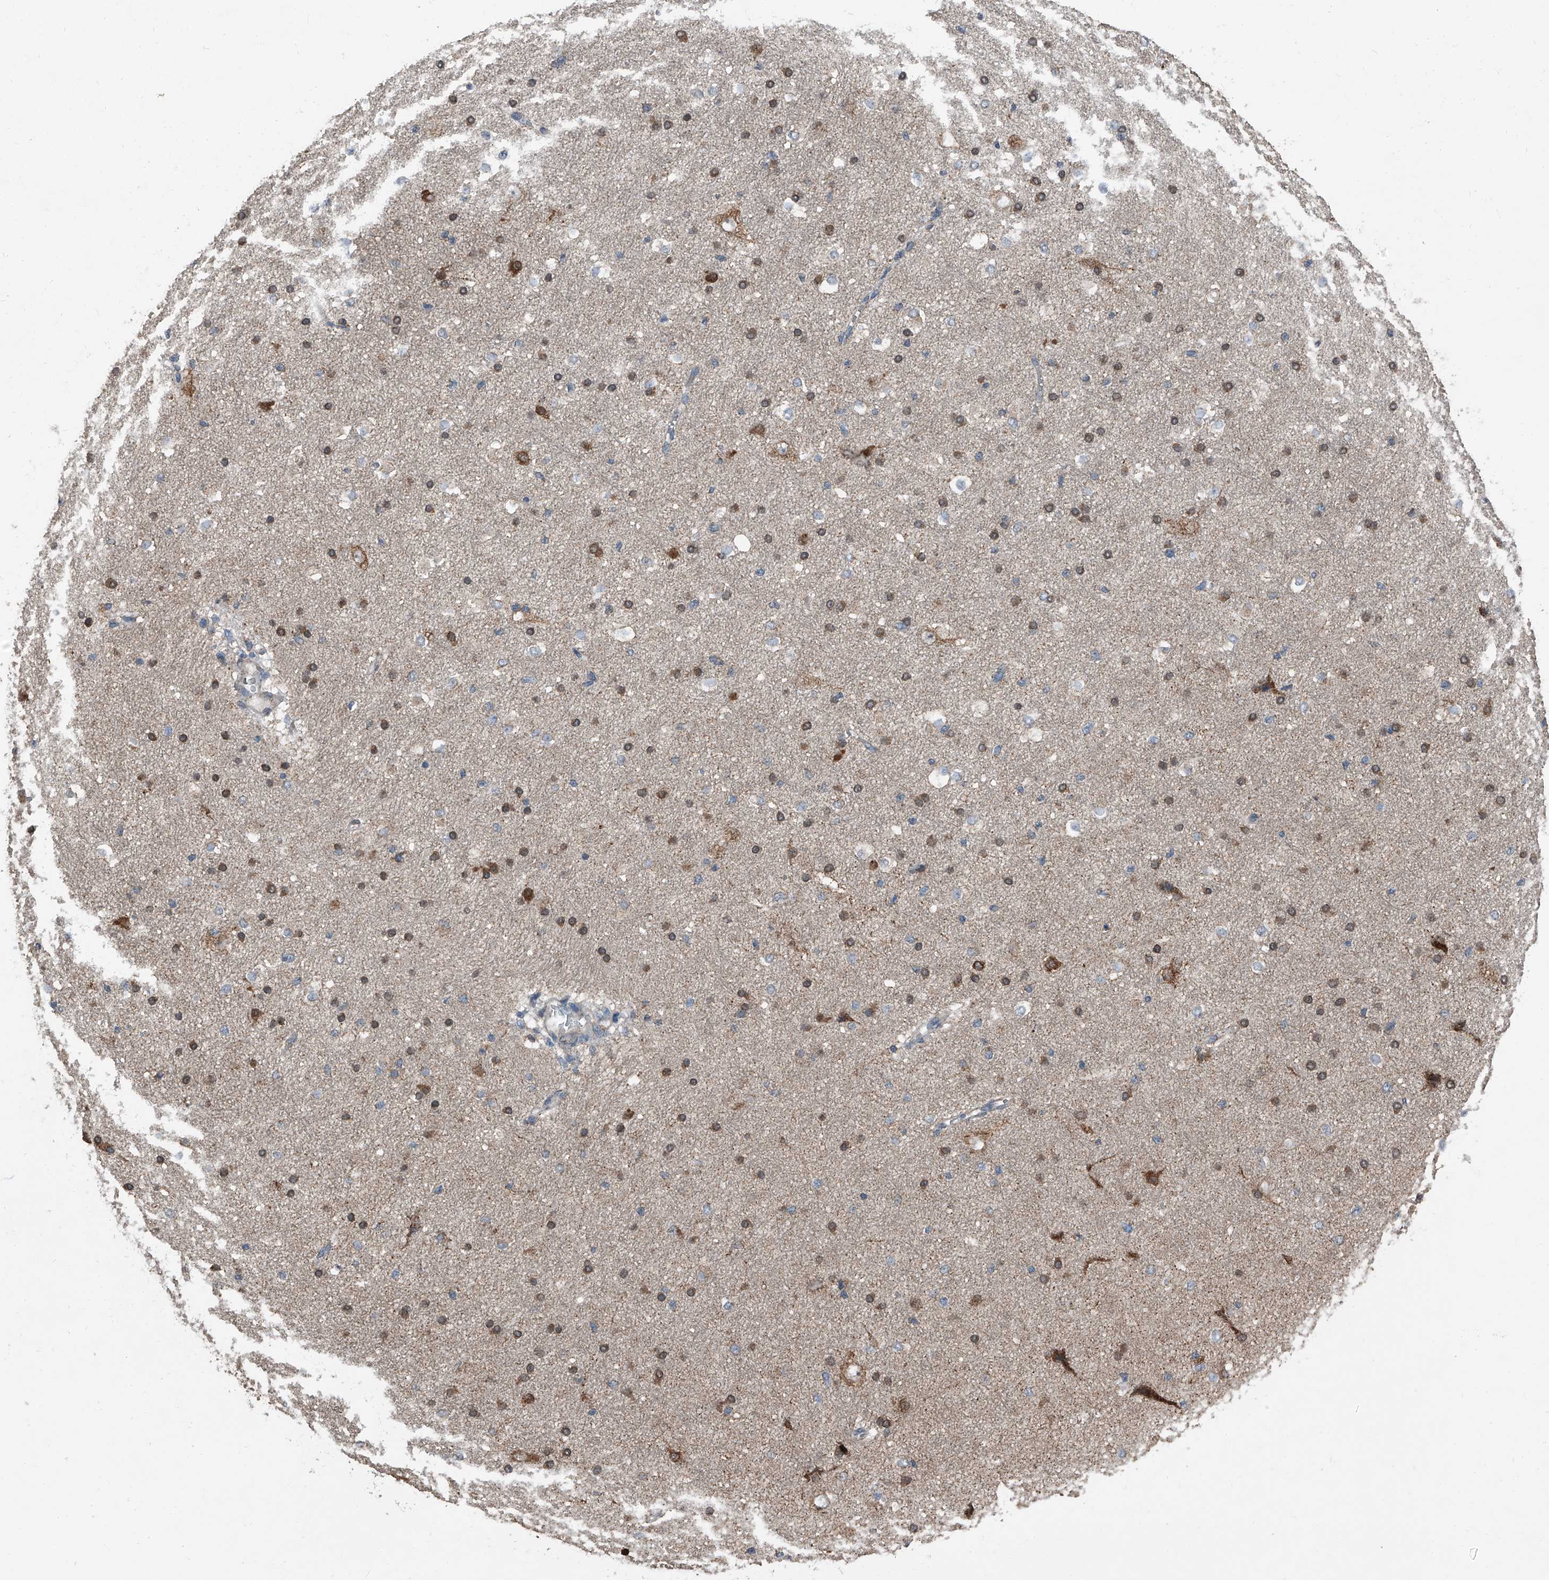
{"staining": {"intensity": "weak", "quantity": ">75%", "location": "cytoplasmic/membranous"}, "tissue": "cerebral cortex", "cell_type": "Endothelial cells", "image_type": "normal", "snomed": [{"axis": "morphology", "description": "Normal tissue, NOS"}, {"axis": "morphology", "description": "Developmental malformation"}, {"axis": "topography", "description": "Cerebral cortex"}], "caption": "Weak cytoplasmic/membranous staining for a protein is appreciated in about >75% of endothelial cells of unremarkable cerebral cortex using immunohistochemistry (IHC).", "gene": "CHRNA7", "patient": {"sex": "female", "age": 30}}